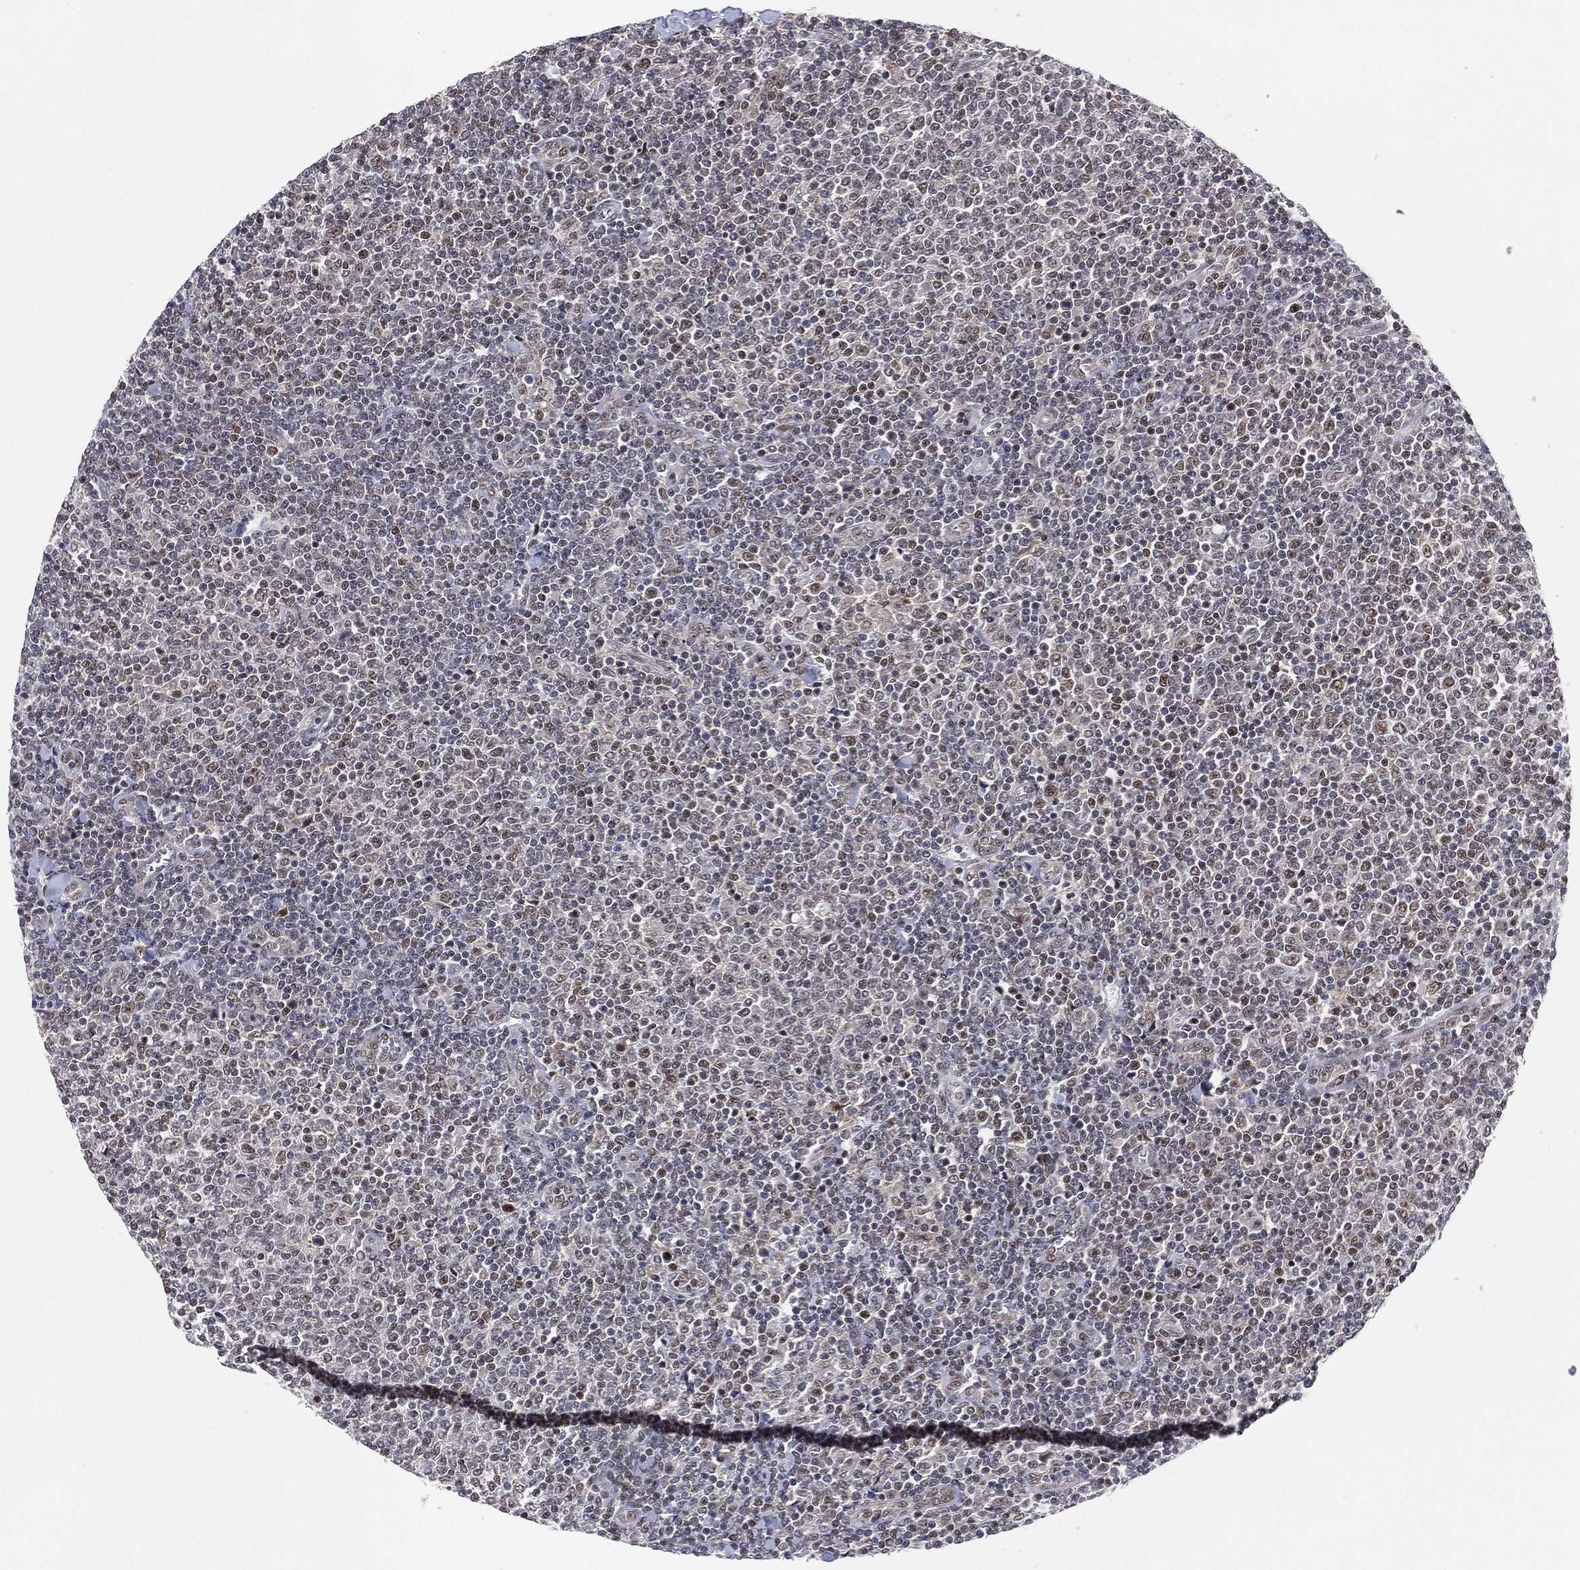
{"staining": {"intensity": "negative", "quantity": "none", "location": "none"}, "tissue": "lymphoma", "cell_type": "Tumor cells", "image_type": "cancer", "snomed": [{"axis": "morphology", "description": "Malignant lymphoma, non-Hodgkin's type, Low grade"}, {"axis": "topography", "description": "Lymph node"}], "caption": "High magnification brightfield microscopy of lymphoma stained with DAB (brown) and counterstained with hematoxylin (blue): tumor cells show no significant expression.", "gene": "DGCR8", "patient": {"sex": "male", "age": 52}}